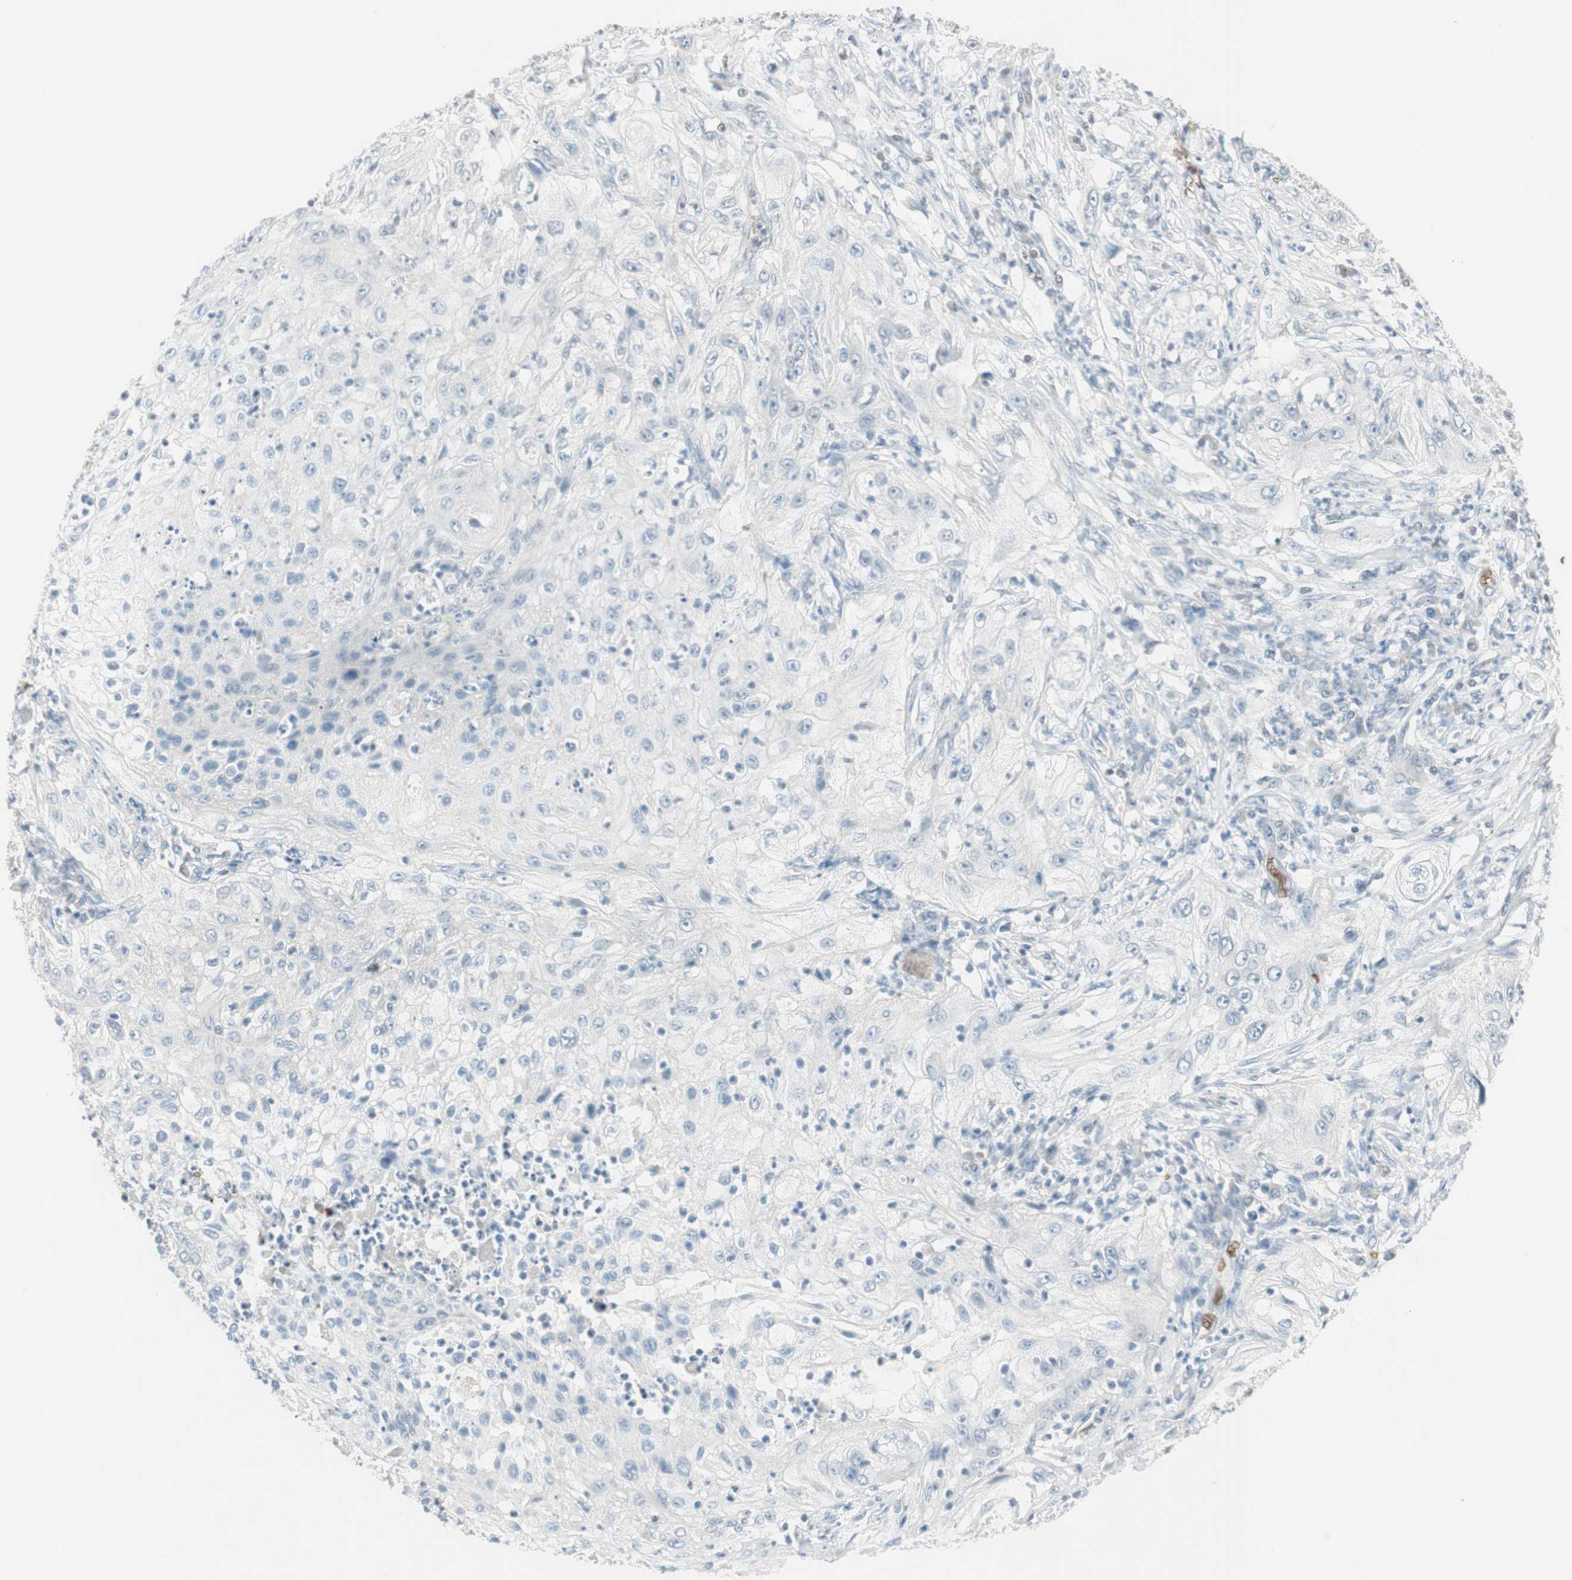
{"staining": {"intensity": "negative", "quantity": "none", "location": "none"}, "tissue": "lung cancer", "cell_type": "Tumor cells", "image_type": "cancer", "snomed": [{"axis": "morphology", "description": "Inflammation, NOS"}, {"axis": "morphology", "description": "Squamous cell carcinoma, NOS"}, {"axis": "topography", "description": "Lymph node"}, {"axis": "topography", "description": "Soft tissue"}, {"axis": "topography", "description": "Lung"}], "caption": "DAB immunohistochemical staining of squamous cell carcinoma (lung) shows no significant expression in tumor cells.", "gene": "MAP4K1", "patient": {"sex": "male", "age": 66}}